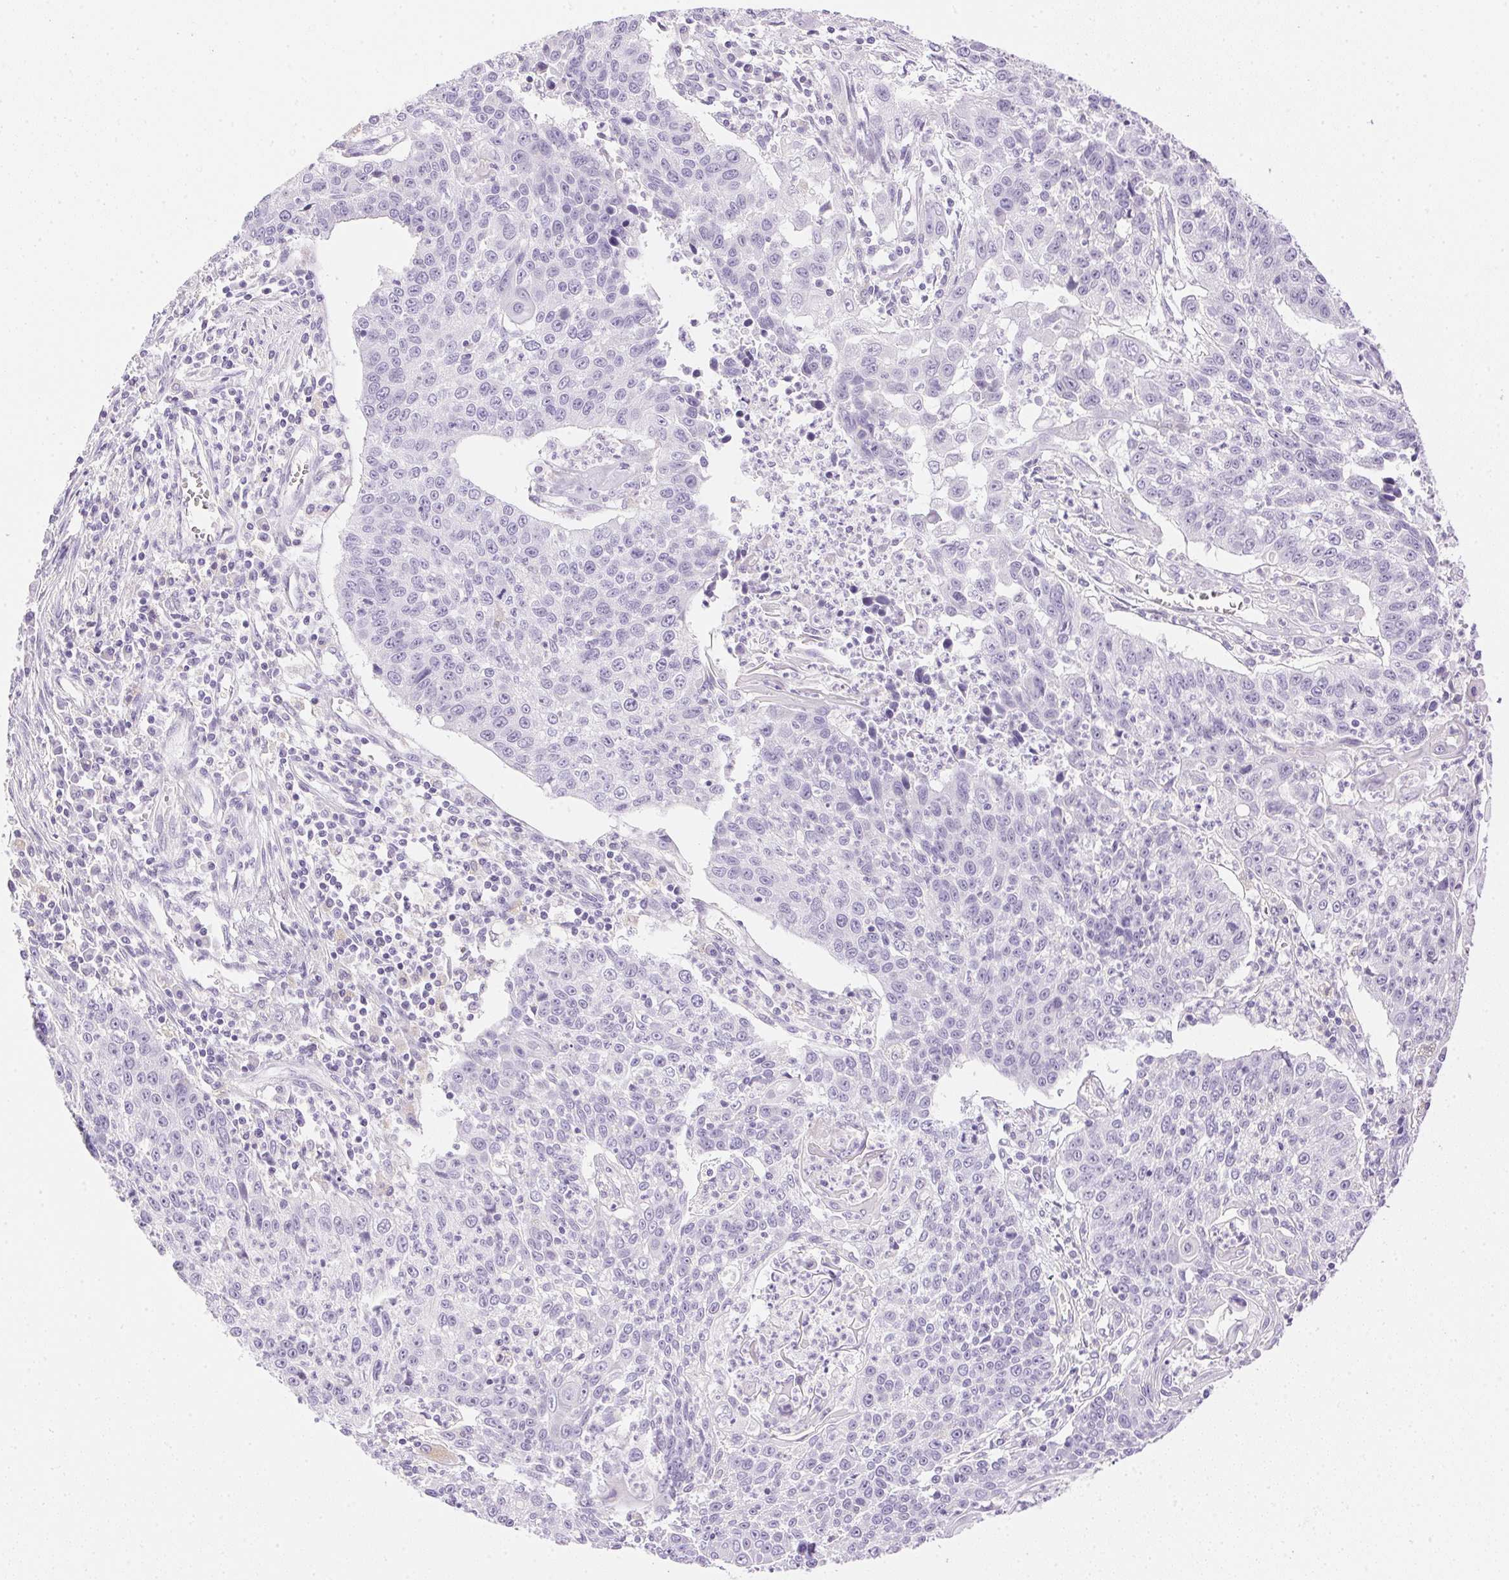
{"staining": {"intensity": "negative", "quantity": "none", "location": "none"}, "tissue": "lung cancer", "cell_type": "Tumor cells", "image_type": "cancer", "snomed": [{"axis": "morphology", "description": "Squamous cell carcinoma, NOS"}, {"axis": "morphology", "description": "Squamous cell carcinoma, metastatic, NOS"}, {"axis": "topography", "description": "Lung"}, {"axis": "topography", "description": "Pleura, NOS"}], "caption": "Lung squamous cell carcinoma was stained to show a protein in brown. There is no significant staining in tumor cells.", "gene": "ATP6V1G3", "patient": {"sex": "male", "age": 72}}